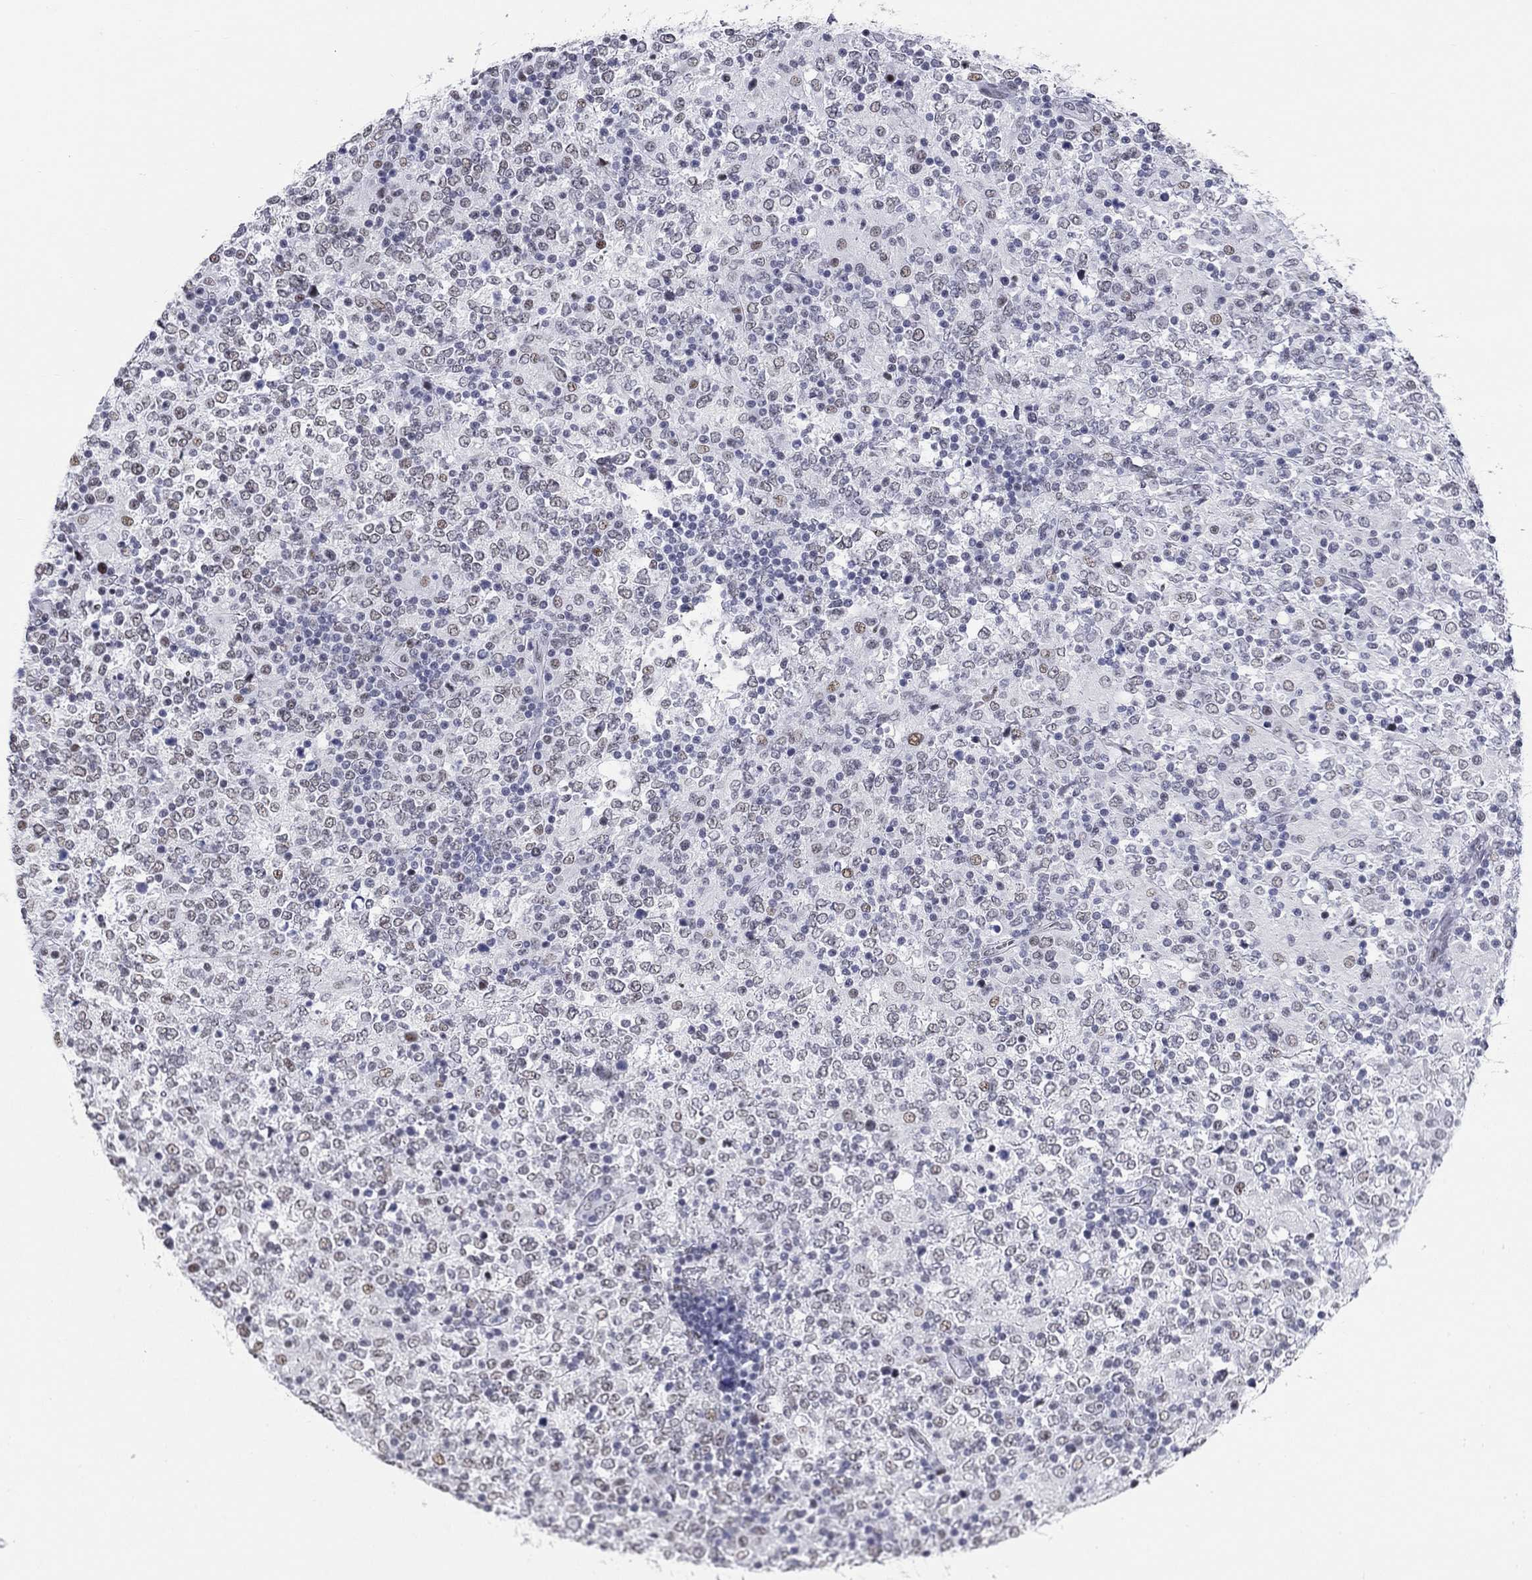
{"staining": {"intensity": "negative", "quantity": "none", "location": "none"}, "tissue": "lymphoma", "cell_type": "Tumor cells", "image_type": "cancer", "snomed": [{"axis": "morphology", "description": "Malignant lymphoma, non-Hodgkin's type, High grade"}, {"axis": "topography", "description": "Lymph node"}], "caption": "Image shows no protein staining in tumor cells of lymphoma tissue.", "gene": "ASF1B", "patient": {"sex": "female", "age": 84}}